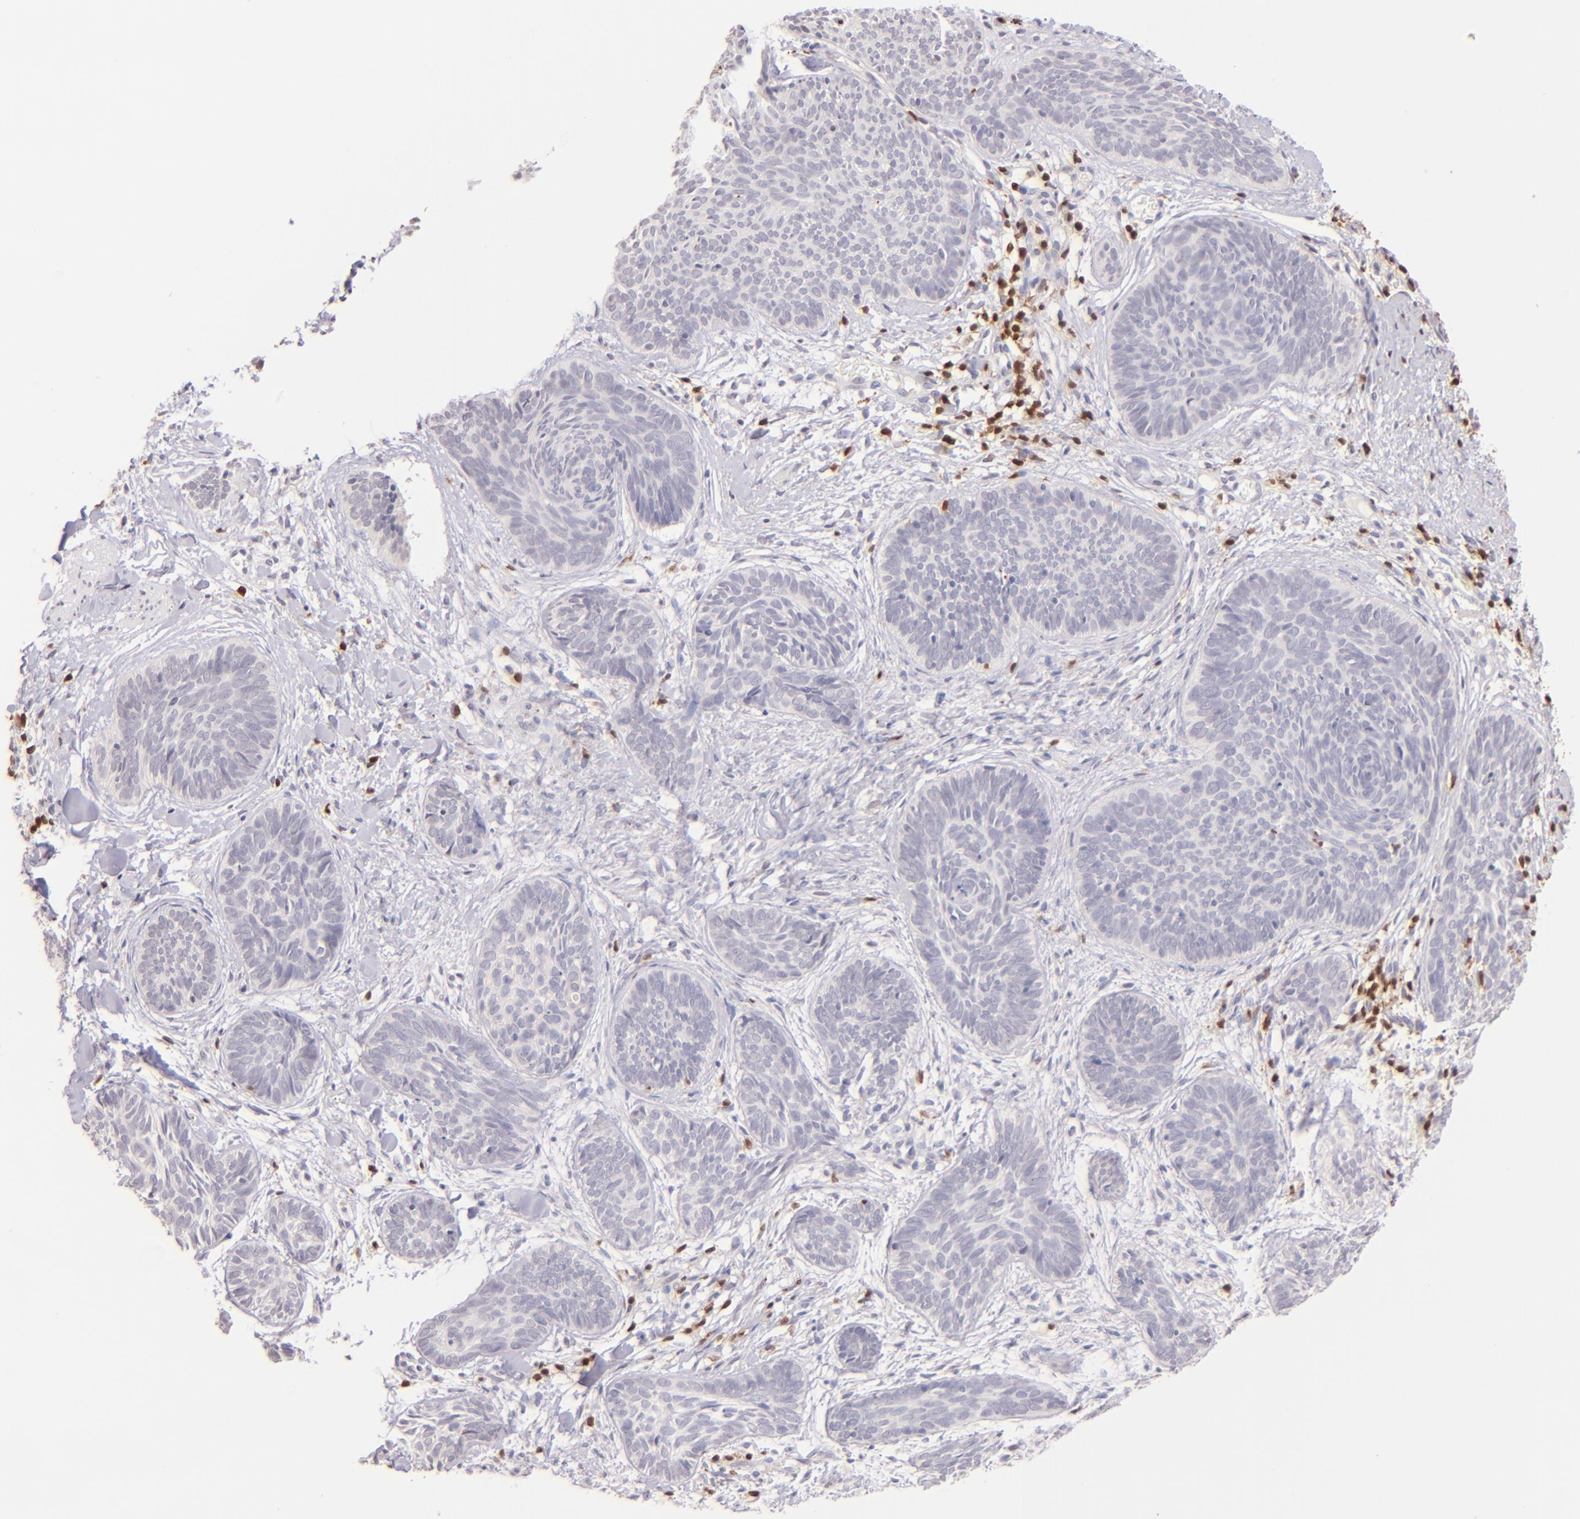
{"staining": {"intensity": "negative", "quantity": "none", "location": "none"}, "tissue": "skin cancer", "cell_type": "Tumor cells", "image_type": "cancer", "snomed": [{"axis": "morphology", "description": "Basal cell carcinoma"}, {"axis": "topography", "description": "Skin"}], "caption": "A high-resolution micrograph shows IHC staining of skin cancer, which reveals no significant staining in tumor cells. (DAB (3,3'-diaminobenzidine) IHC visualized using brightfield microscopy, high magnification).", "gene": "ZAP70", "patient": {"sex": "female", "age": 81}}